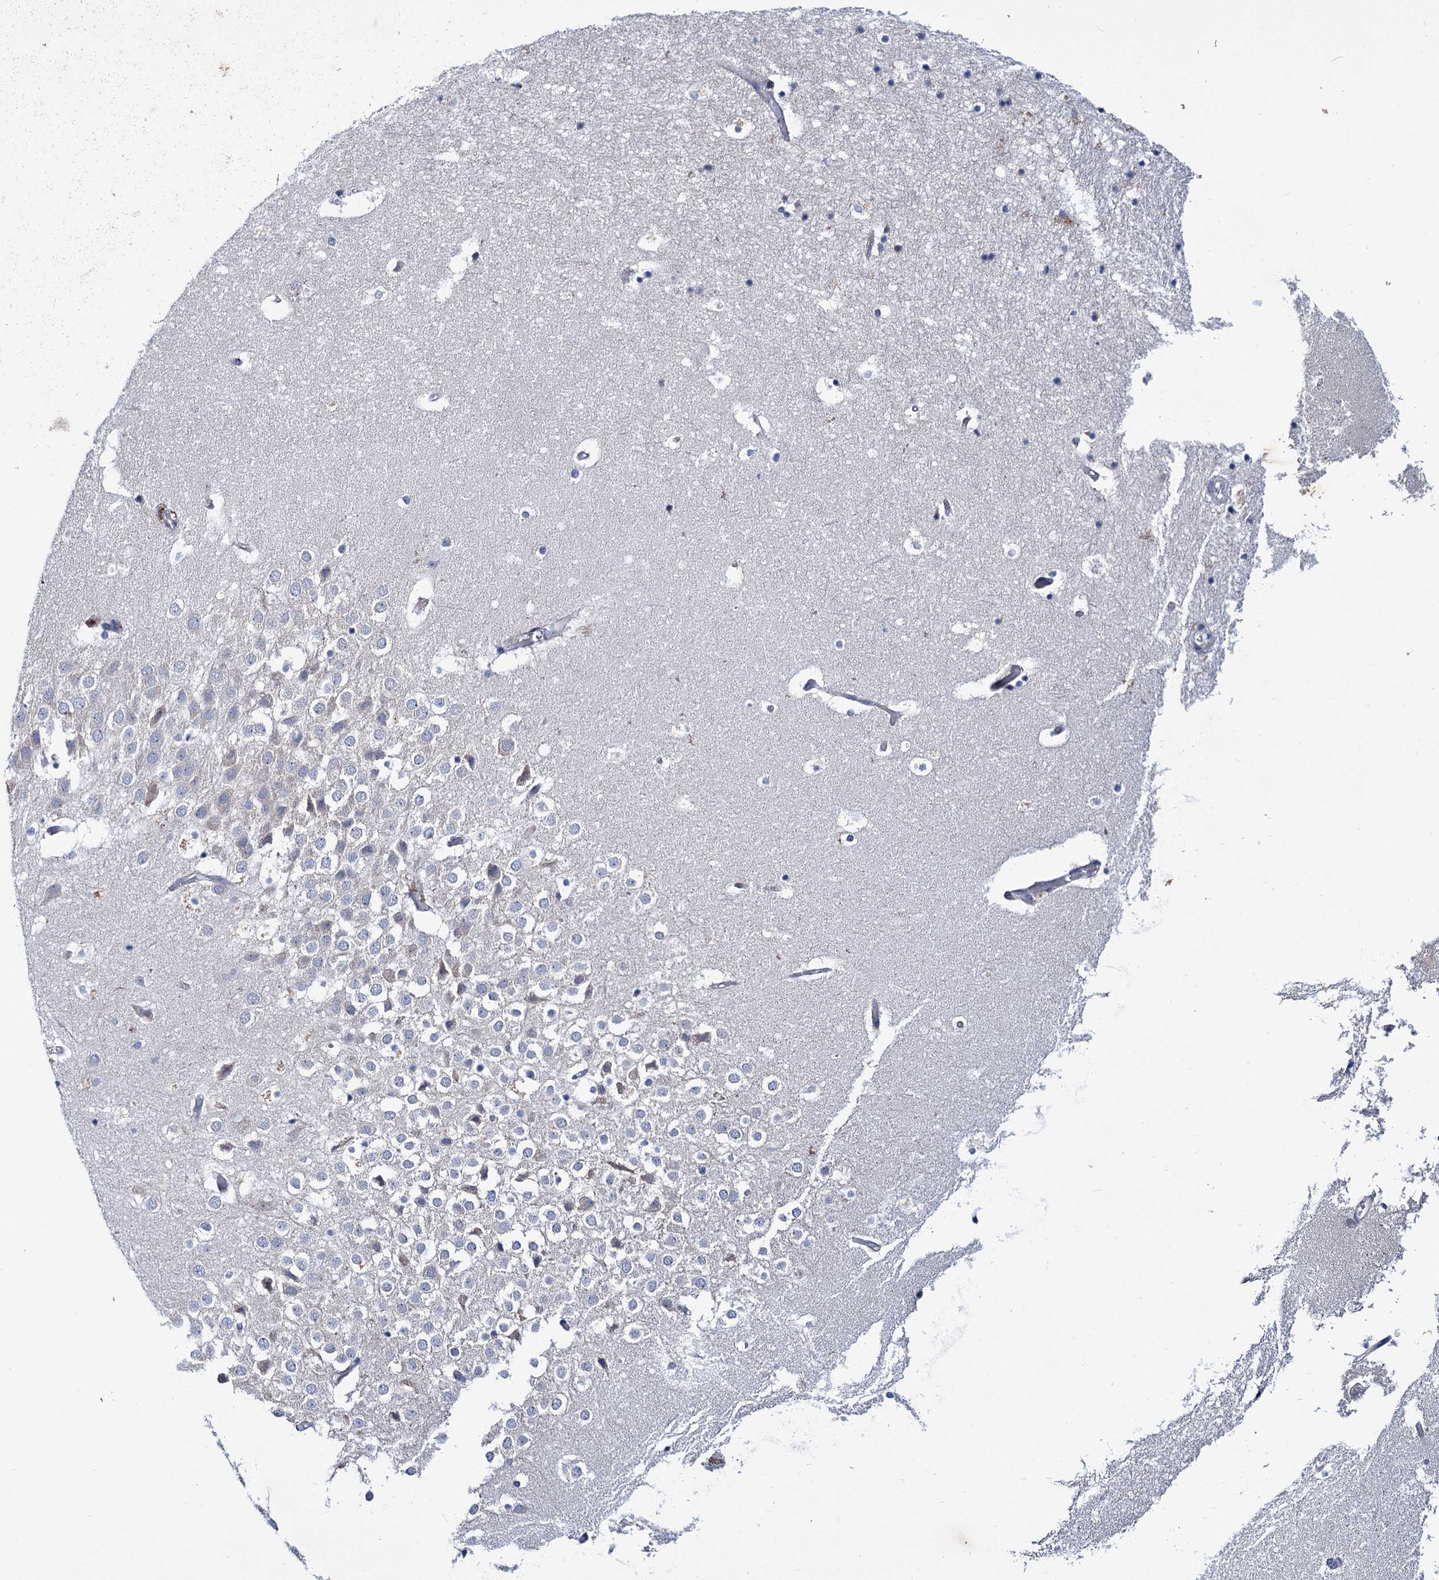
{"staining": {"intensity": "negative", "quantity": "none", "location": "none"}, "tissue": "hippocampus", "cell_type": "Glial cells", "image_type": "normal", "snomed": [{"axis": "morphology", "description": "Normal tissue, NOS"}, {"axis": "topography", "description": "Hippocampus"}], "caption": "Image shows no significant protein staining in glial cells of normal hippocampus. (DAB (3,3'-diaminobenzidine) IHC, high magnification).", "gene": "TRIM55", "patient": {"sex": "female", "age": 52}}